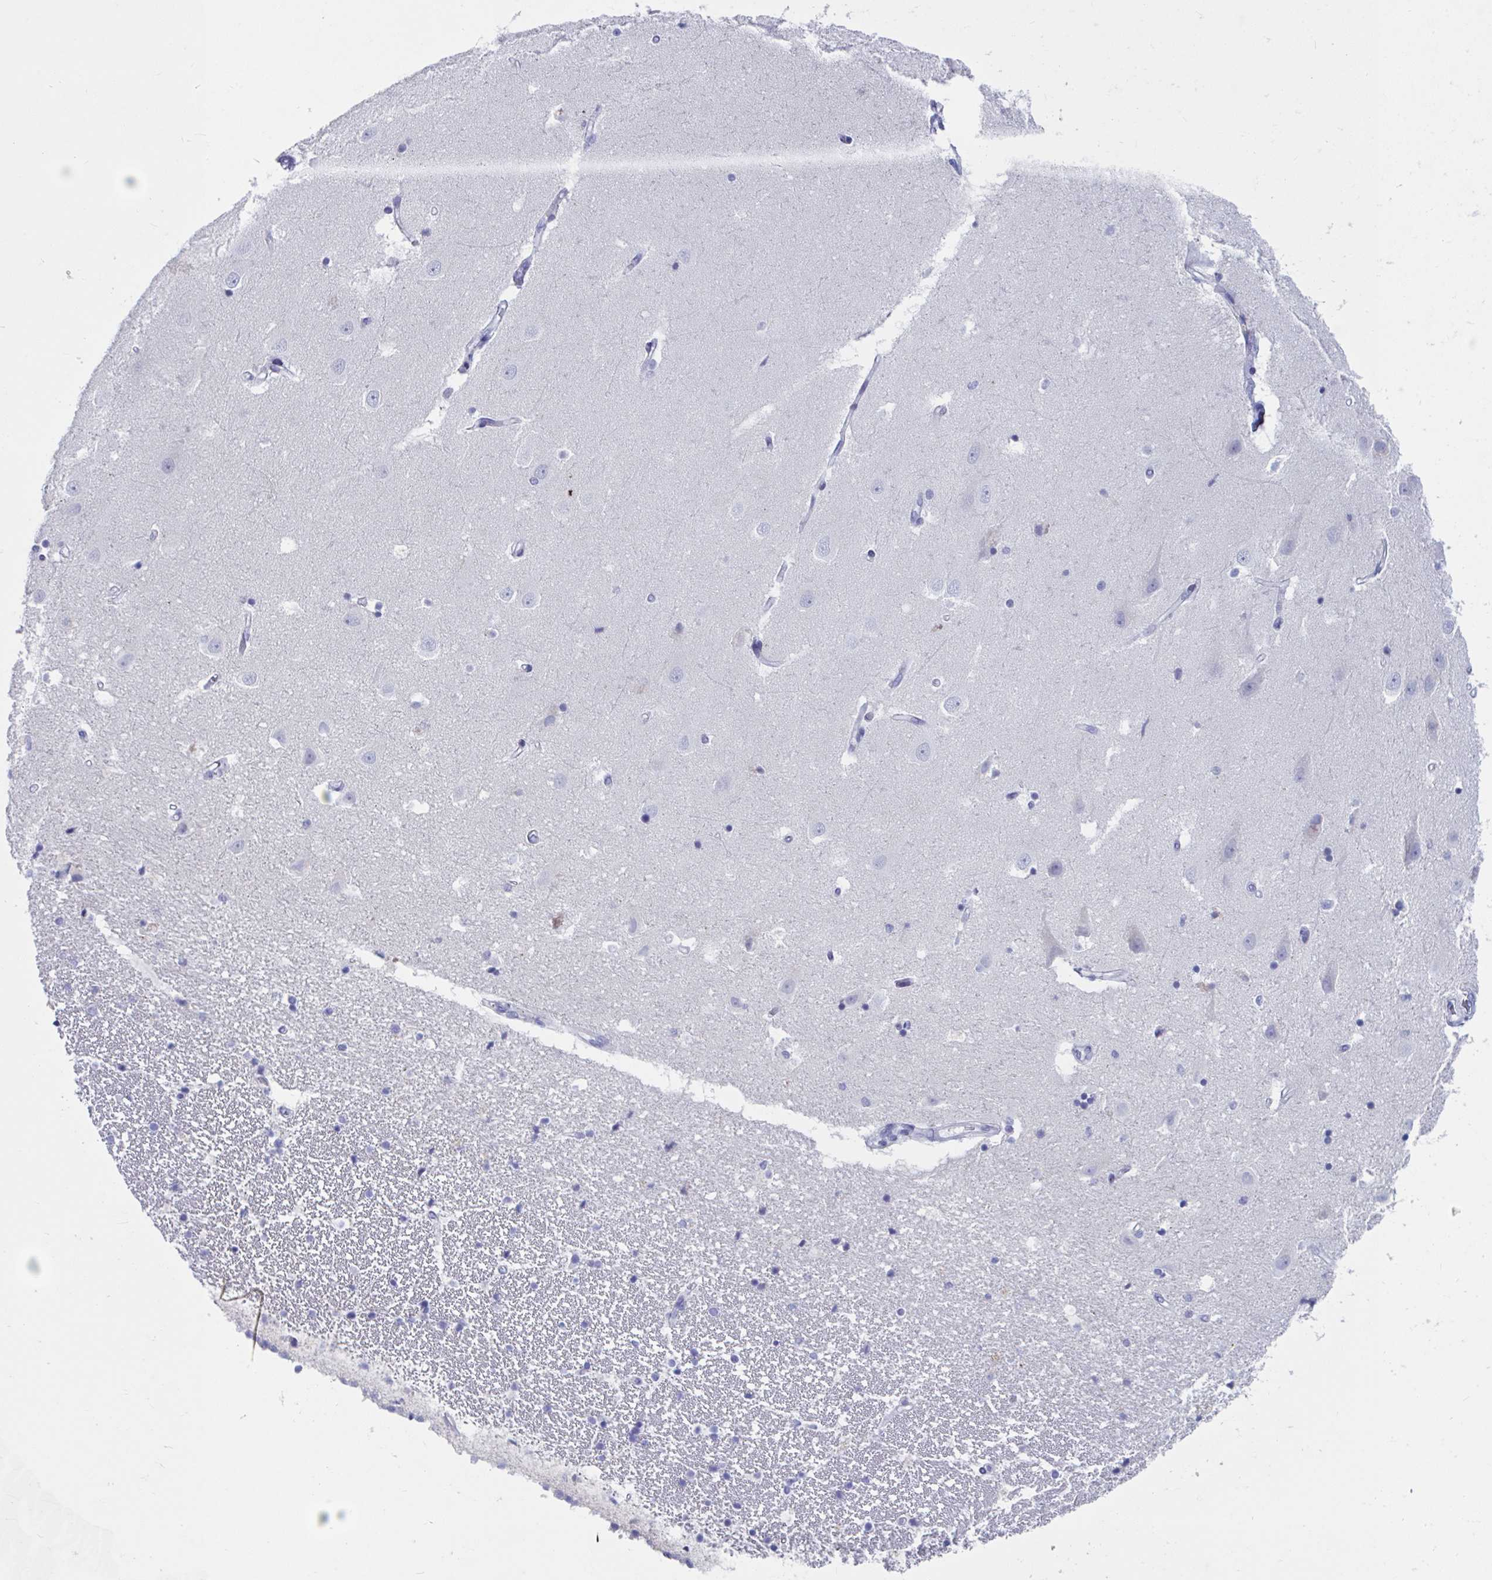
{"staining": {"intensity": "negative", "quantity": "none", "location": "none"}, "tissue": "hippocampus", "cell_type": "Glial cells", "image_type": "normal", "snomed": [{"axis": "morphology", "description": "Normal tissue, NOS"}, {"axis": "topography", "description": "Hippocampus"}], "caption": "Immunohistochemistry (IHC) image of normal human hippocampus stained for a protein (brown), which demonstrates no expression in glial cells.", "gene": "ZNHIT2", "patient": {"sex": "male", "age": 63}}